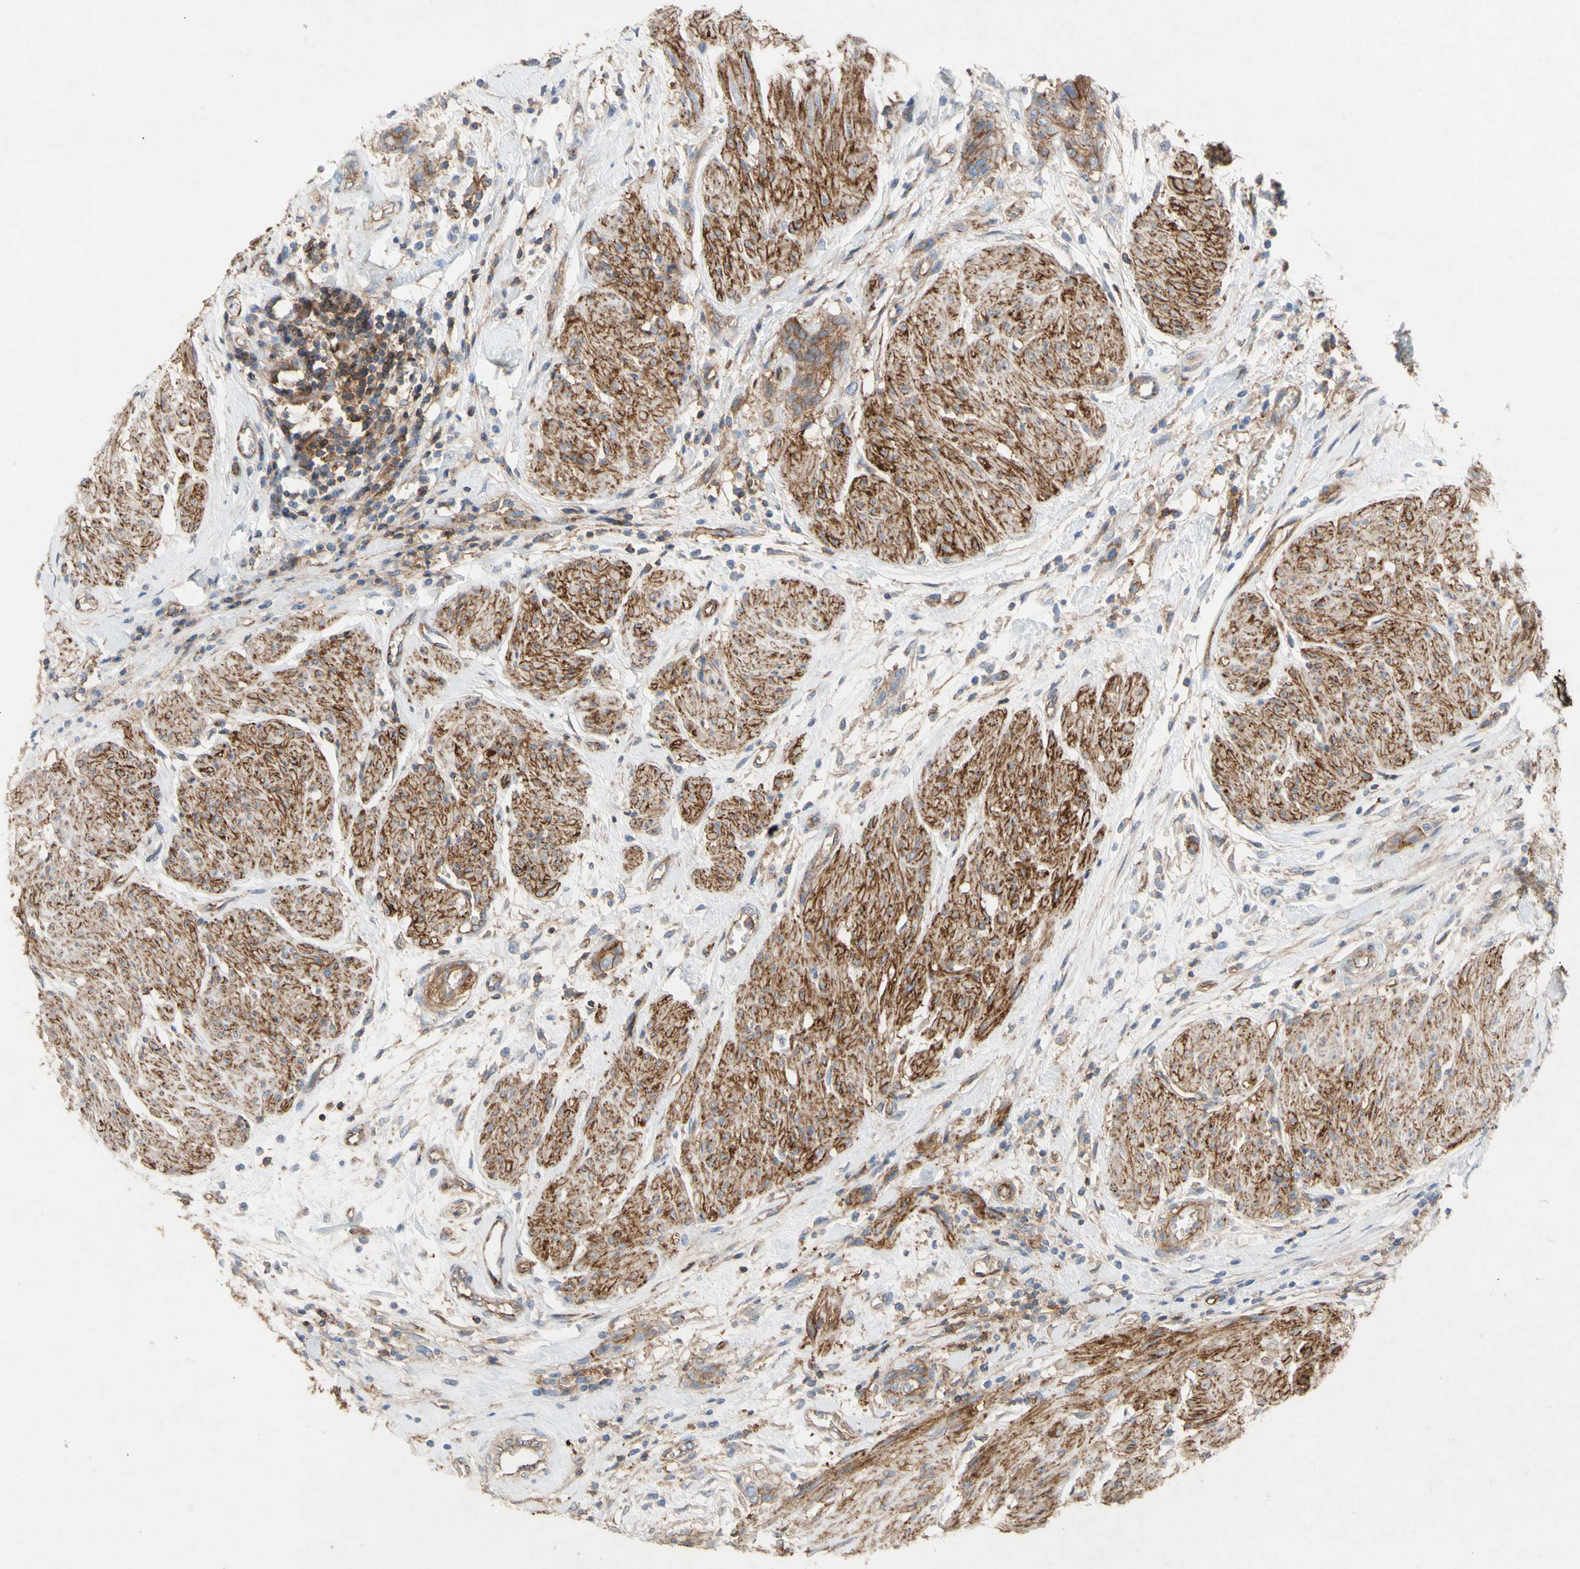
{"staining": {"intensity": "strong", "quantity": ">75%", "location": "cytoplasmic/membranous"}, "tissue": "urothelial cancer", "cell_type": "Tumor cells", "image_type": "cancer", "snomed": [{"axis": "morphology", "description": "Urothelial carcinoma, High grade"}, {"axis": "topography", "description": "Urinary bladder"}], "caption": "IHC micrograph of human urothelial cancer stained for a protein (brown), which exhibits high levels of strong cytoplasmic/membranous staining in approximately >75% of tumor cells.", "gene": "ATP2A3", "patient": {"sex": "male", "age": 35}}